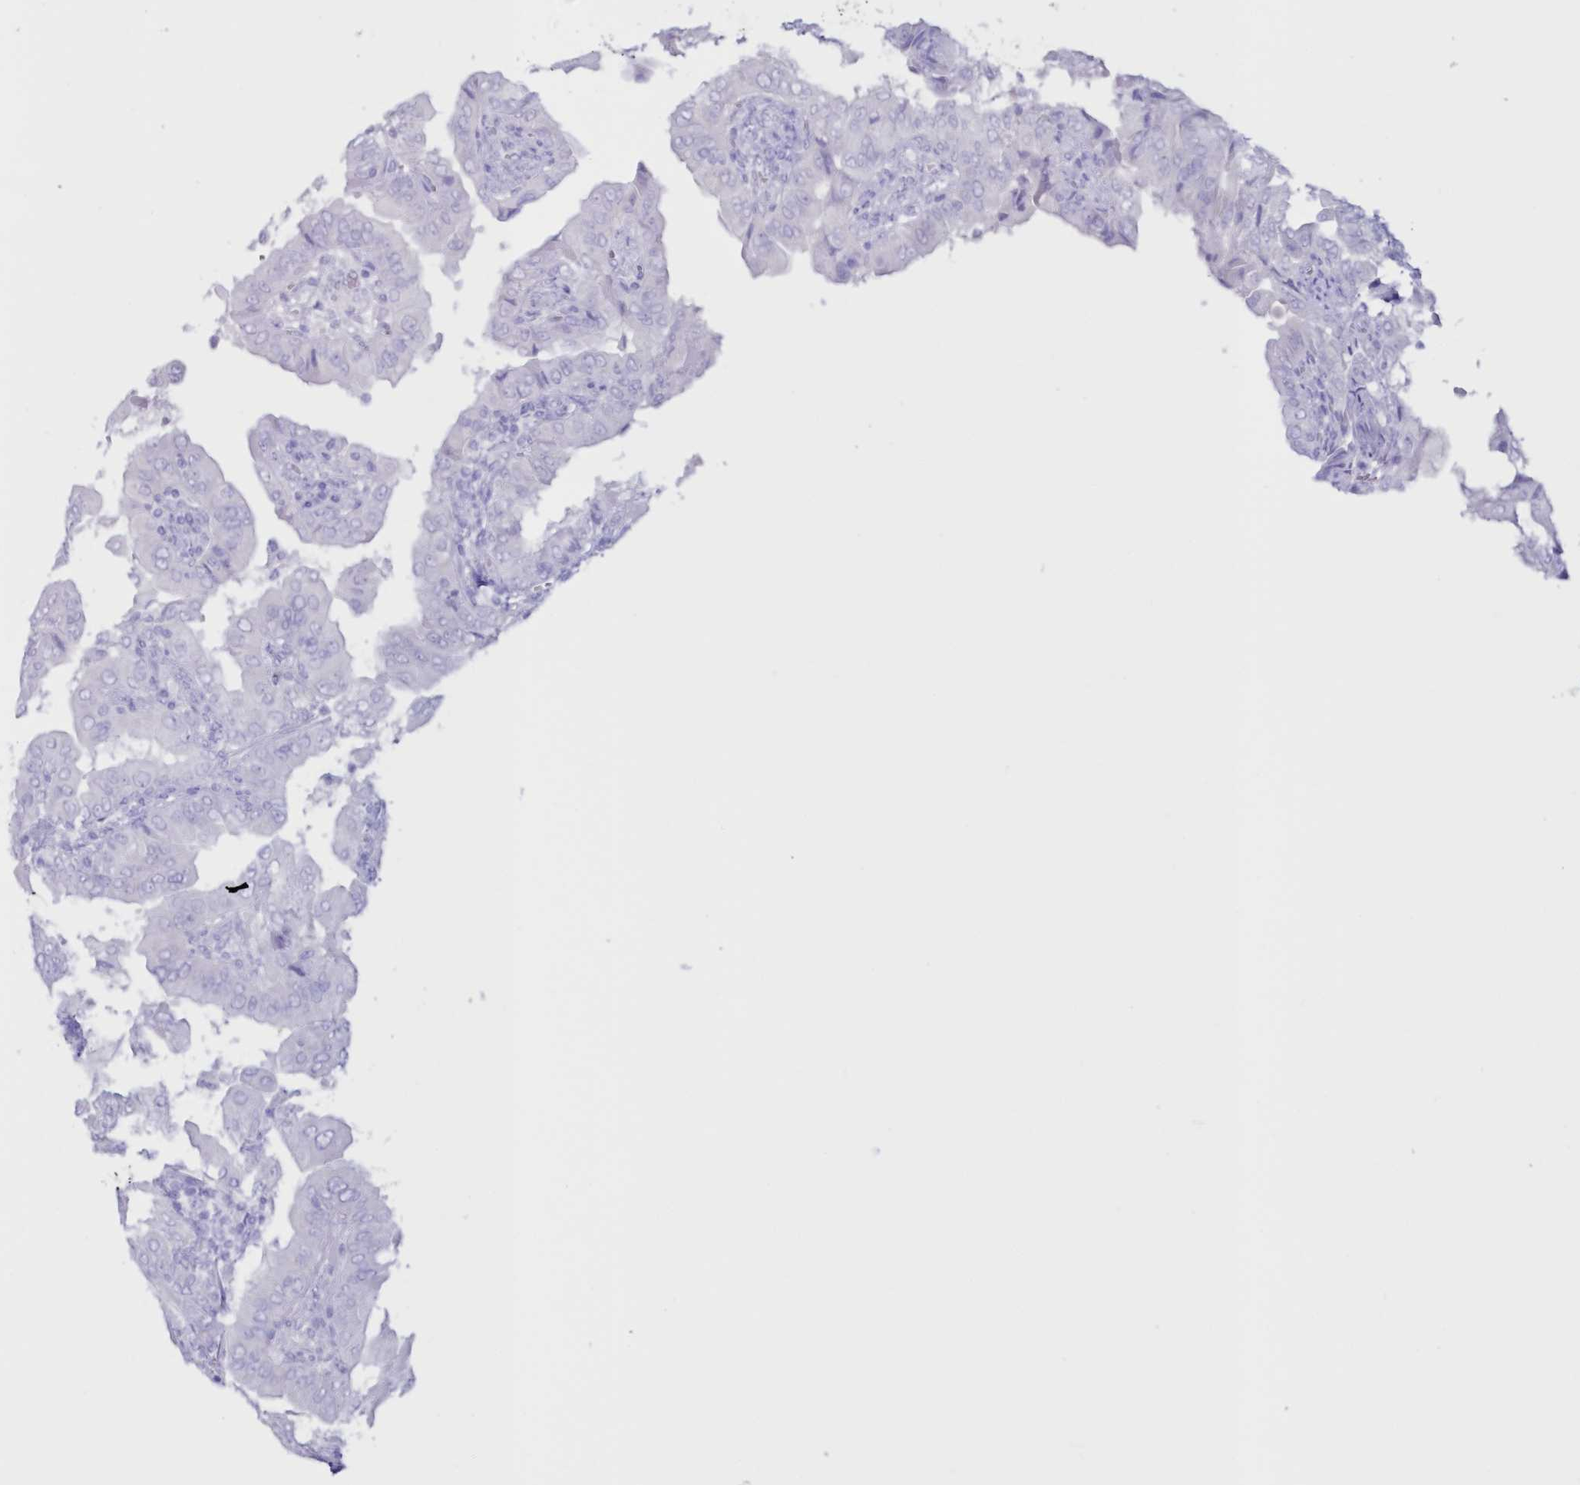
{"staining": {"intensity": "negative", "quantity": "none", "location": "none"}, "tissue": "thyroid cancer", "cell_type": "Tumor cells", "image_type": "cancer", "snomed": [{"axis": "morphology", "description": "Papillary adenocarcinoma, NOS"}, {"axis": "topography", "description": "Thyroid gland"}], "caption": "DAB (3,3'-diaminobenzidine) immunohistochemical staining of human papillary adenocarcinoma (thyroid) shows no significant expression in tumor cells.", "gene": "CYP3A4", "patient": {"sex": "male", "age": 33}}